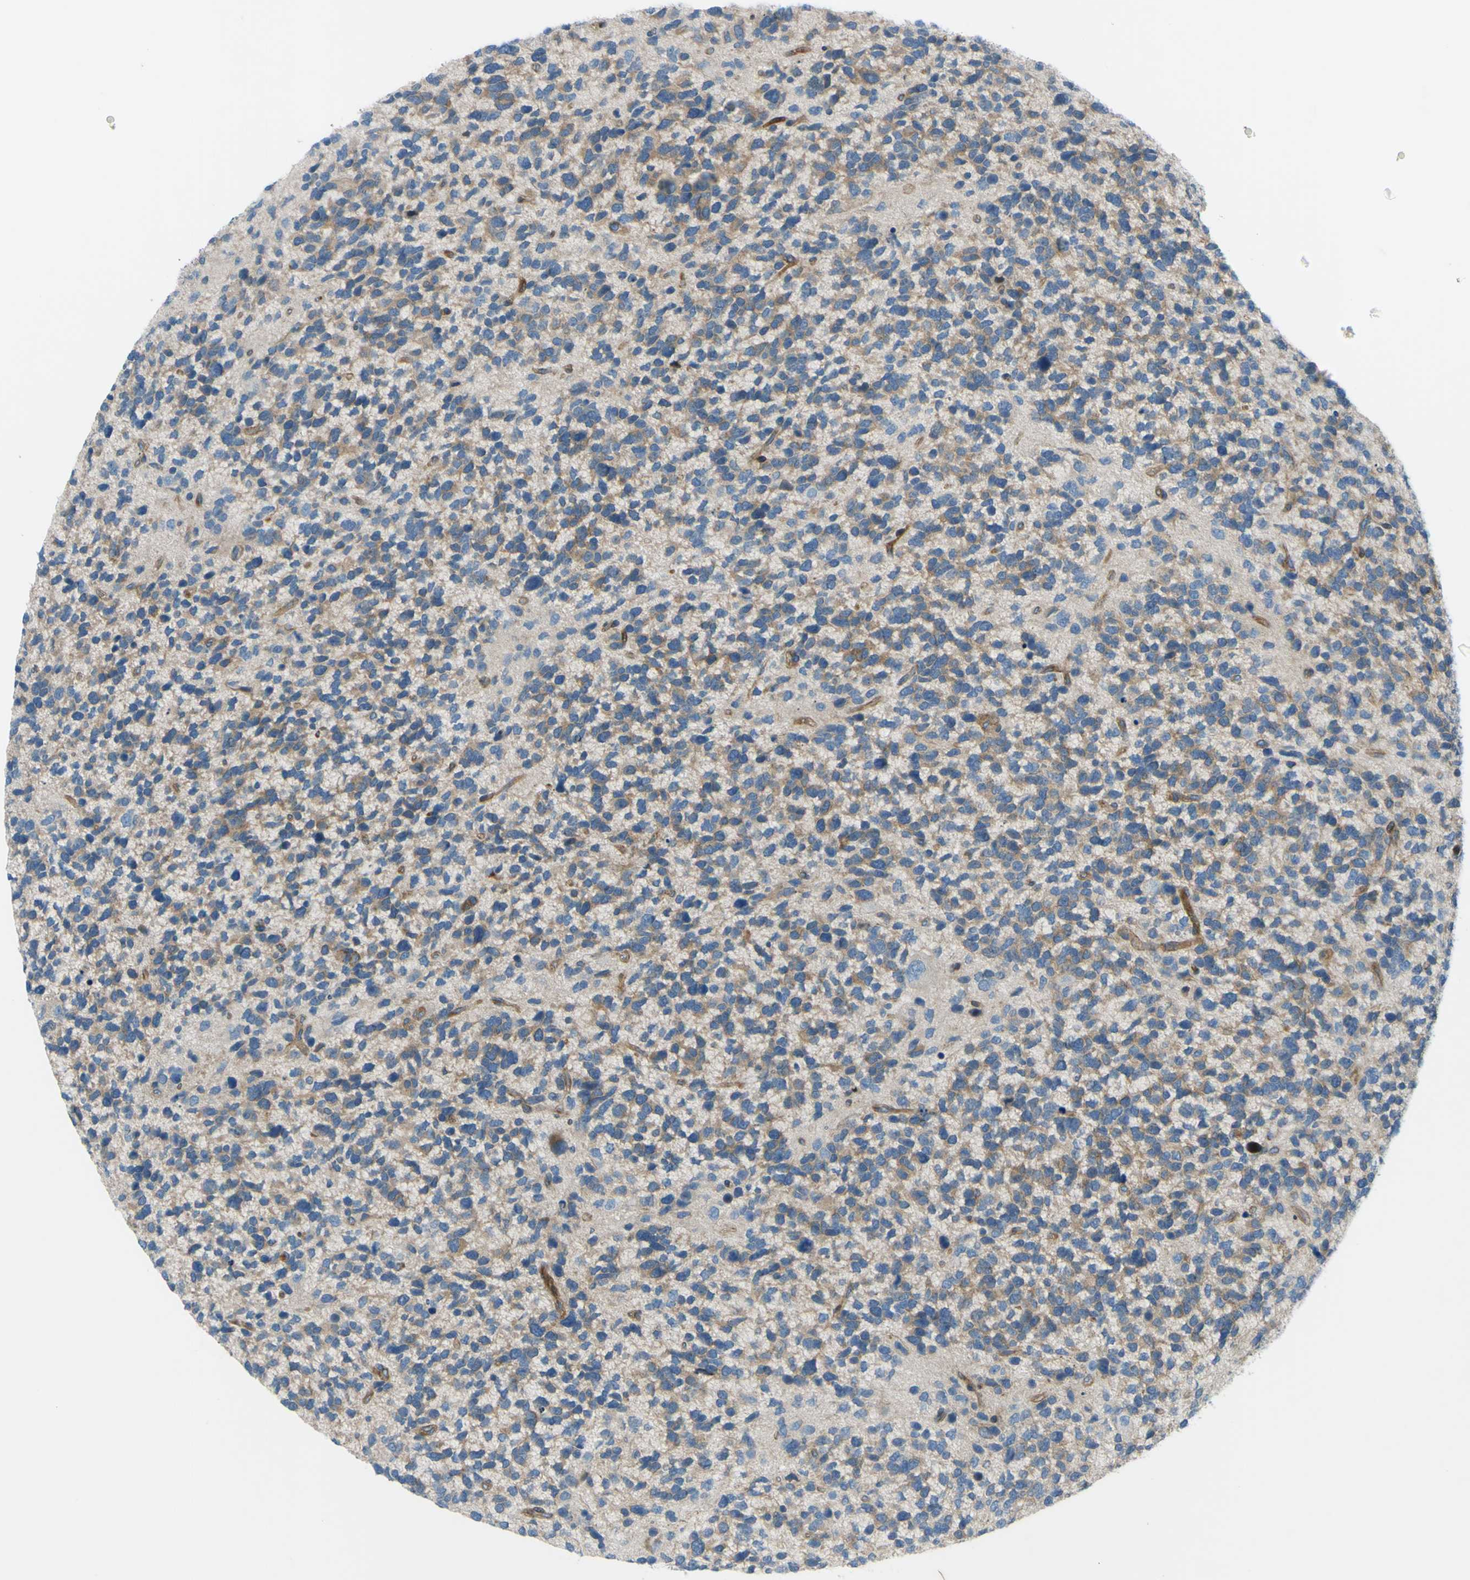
{"staining": {"intensity": "weak", "quantity": ">75%", "location": "cytoplasmic/membranous"}, "tissue": "glioma", "cell_type": "Tumor cells", "image_type": "cancer", "snomed": [{"axis": "morphology", "description": "Glioma, malignant, High grade"}, {"axis": "topography", "description": "Brain"}], "caption": "Human malignant glioma (high-grade) stained for a protein (brown) demonstrates weak cytoplasmic/membranous positive expression in approximately >75% of tumor cells.", "gene": "PAK2", "patient": {"sex": "female", "age": 58}}